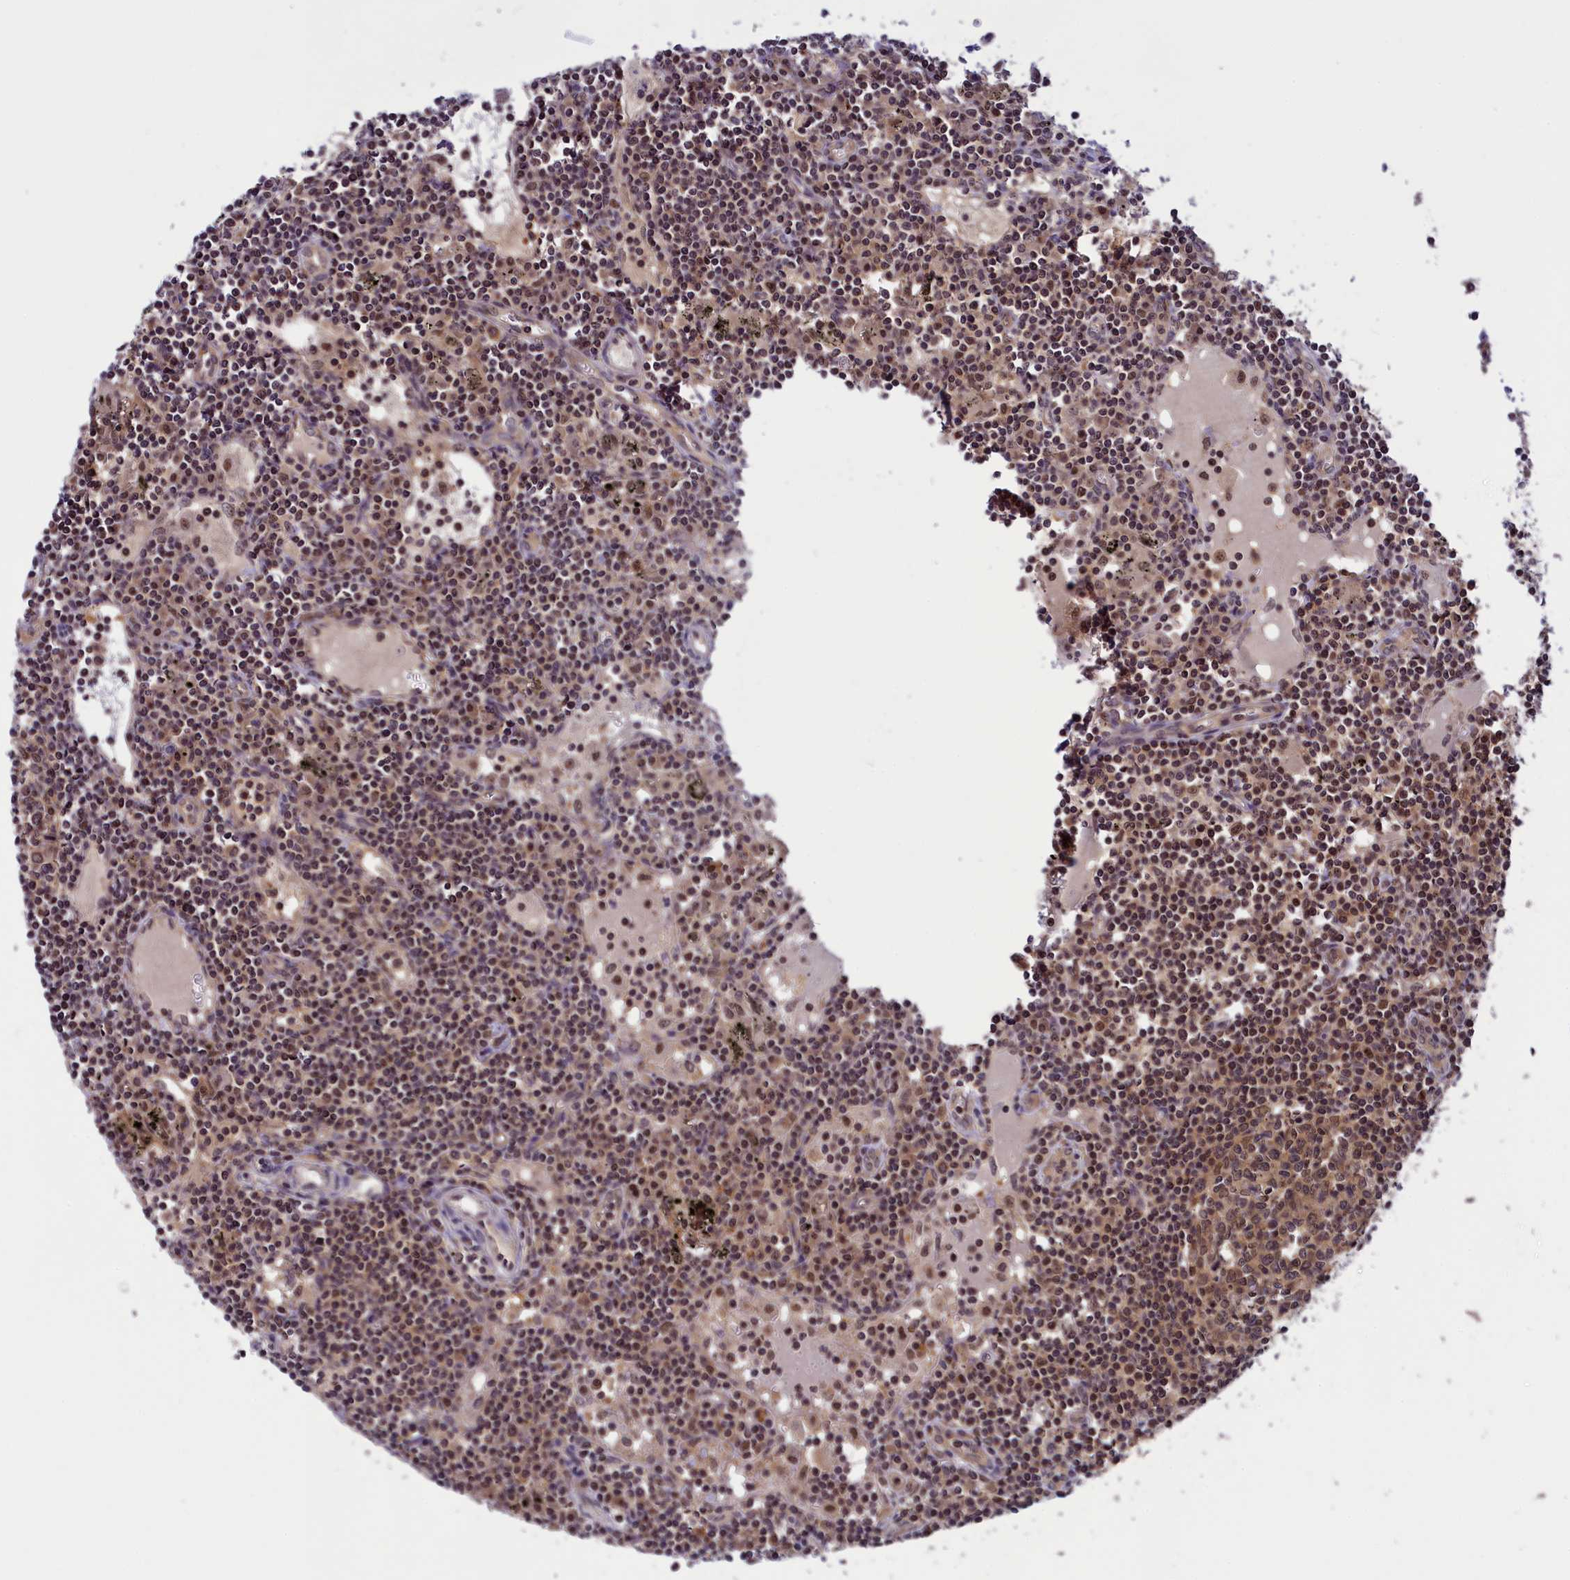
{"staining": {"intensity": "moderate", "quantity": ">75%", "location": "nuclear"}, "tissue": "lymph node", "cell_type": "Germinal center cells", "image_type": "normal", "snomed": [{"axis": "morphology", "description": "Normal tissue, NOS"}, {"axis": "topography", "description": "Lymph node"}], "caption": "Immunohistochemical staining of benign human lymph node exhibits medium levels of moderate nuclear staining in about >75% of germinal center cells. The protein of interest is shown in brown color, while the nuclei are stained blue.", "gene": "SLC7A6OS", "patient": {"sex": "male", "age": 74}}